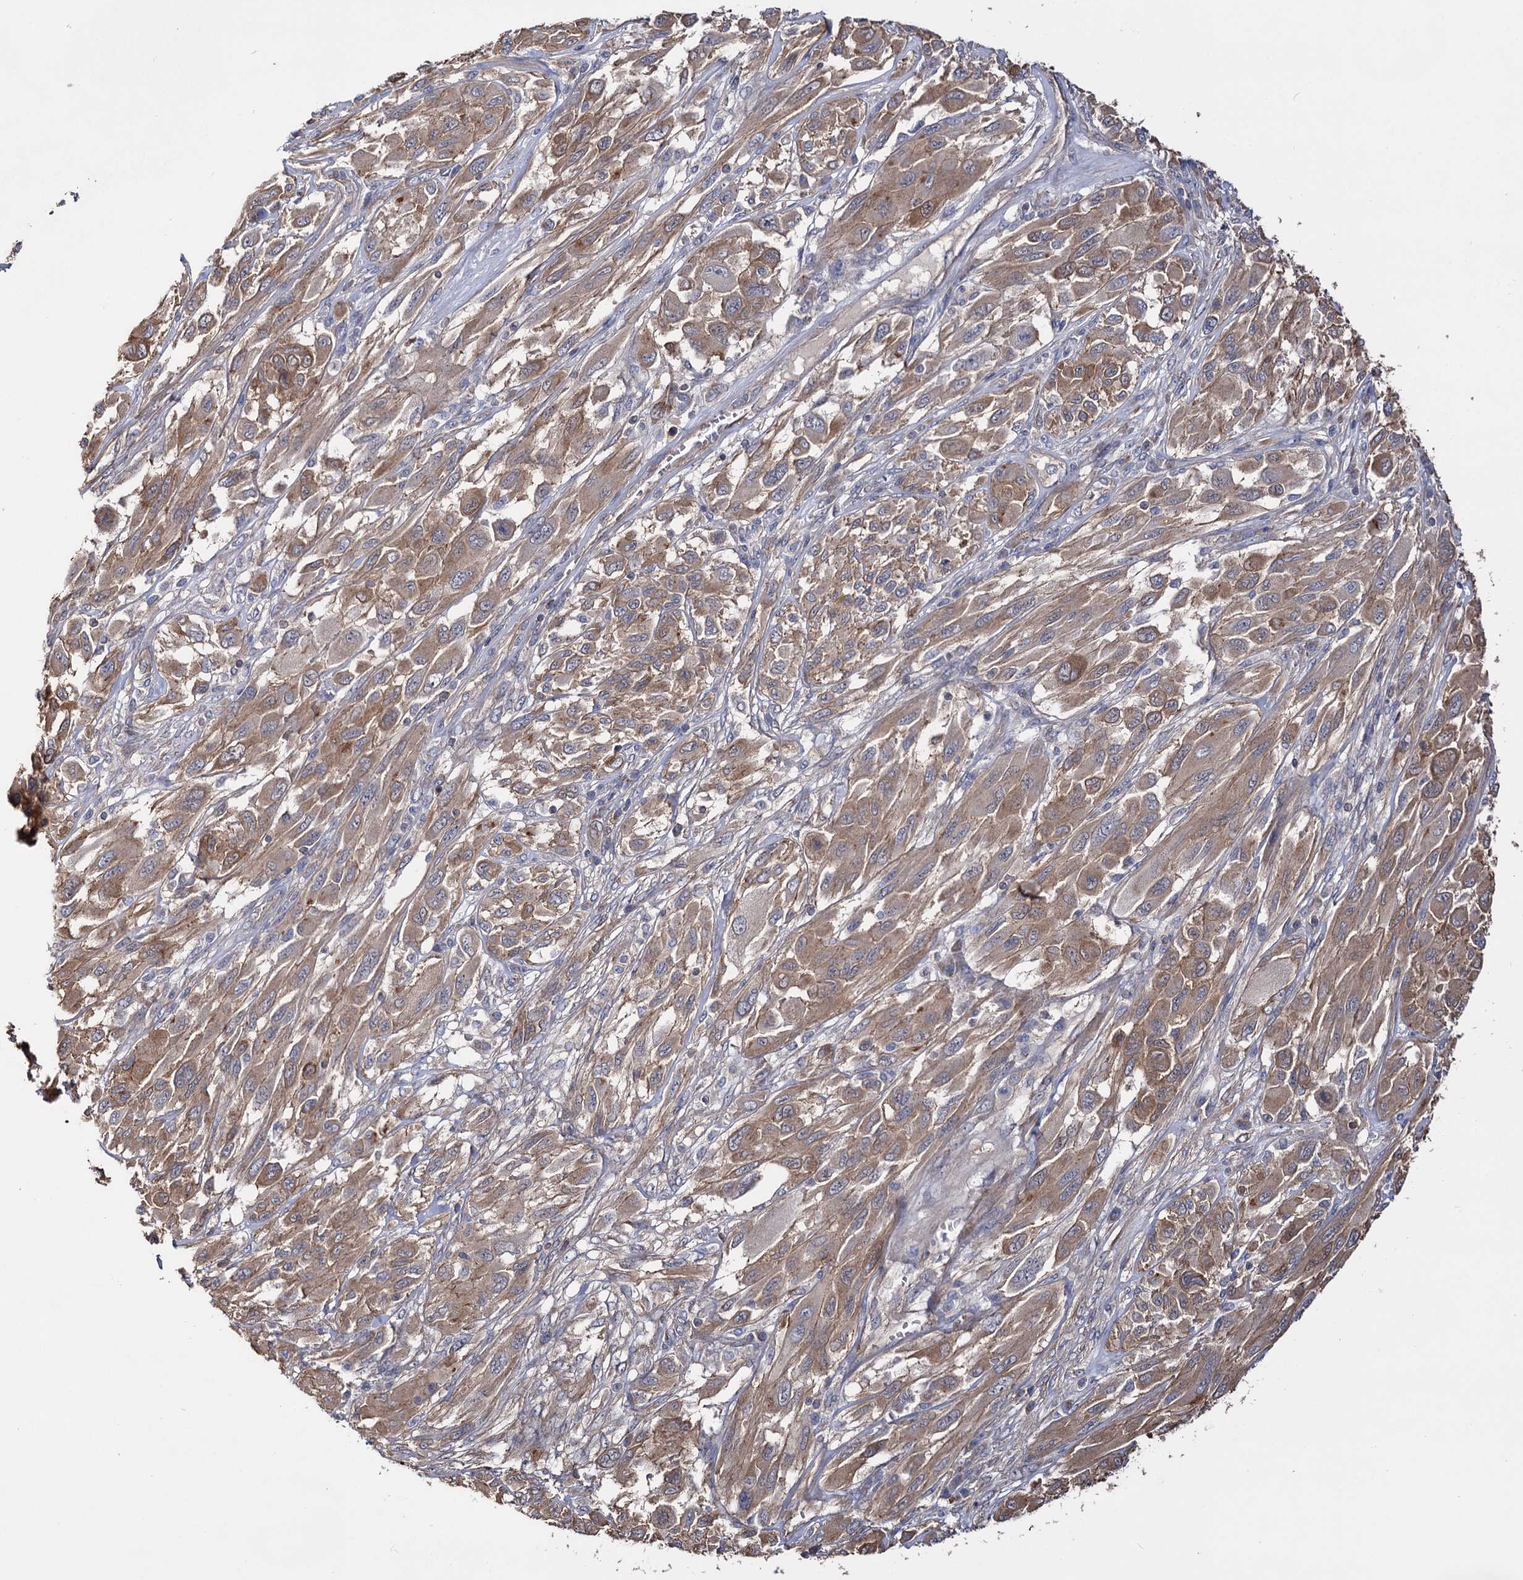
{"staining": {"intensity": "moderate", "quantity": ">75%", "location": "cytoplasmic/membranous"}, "tissue": "melanoma", "cell_type": "Tumor cells", "image_type": "cancer", "snomed": [{"axis": "morphology", "description": "Malignant melanoma, NOS"}, {"axis": "topography", "description": "Skin"}], "caption": "There is medium levels of moderate cytoplasmic/membranous staining in tumor cells of malignant melanoma, as demonstrated by immunohistochemical staining (brown color).", "gene": "IDI1", "patient": {"sex": "female", "age": 91}}